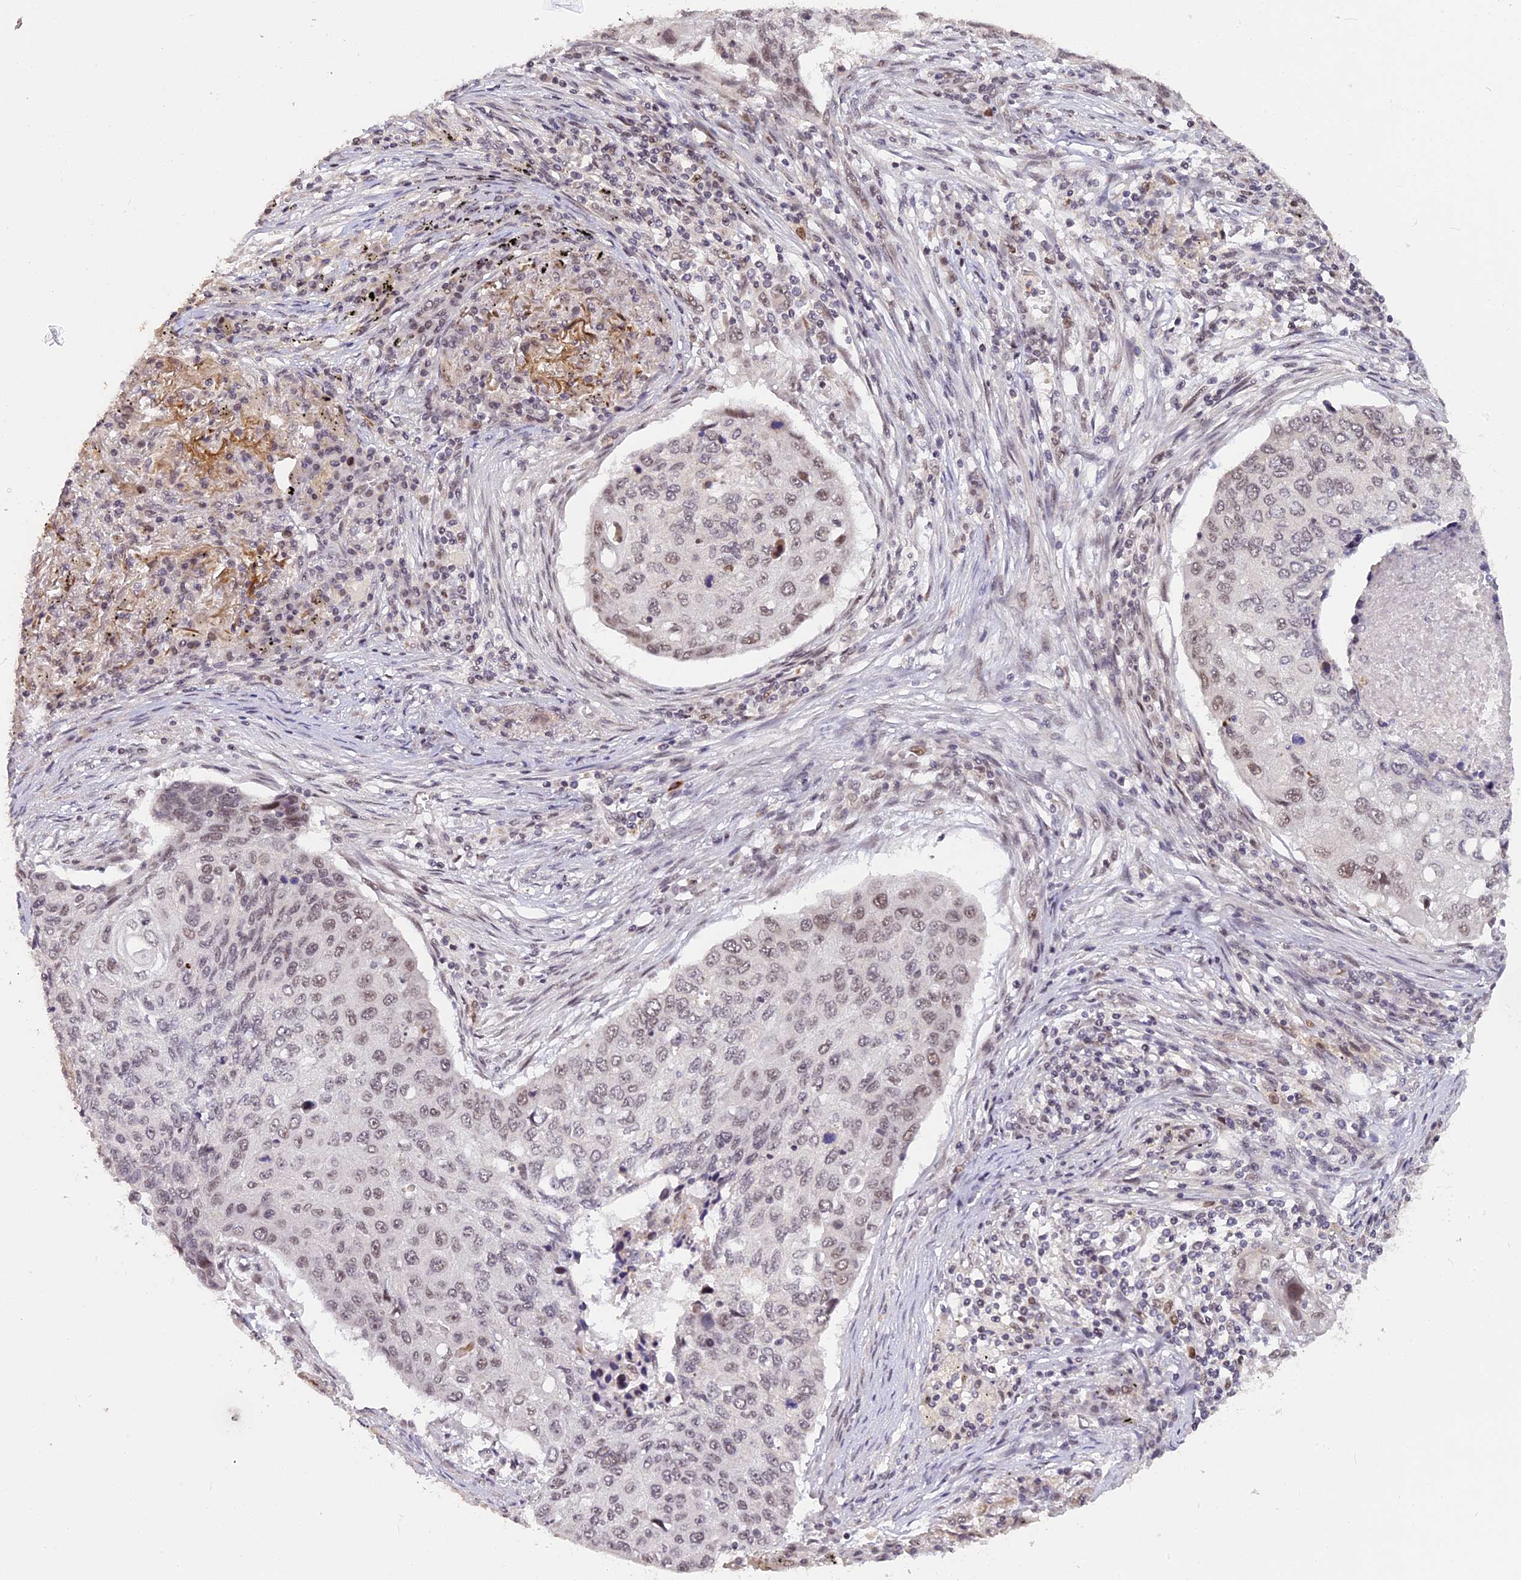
{"staining": {"intensity": "weak", "quantity": "<25%", "location": "nuclear"}, "tissue": "lung cancer", "cell_type": "Tumor cells", "image_type": "cancer", "snomed": [{"axis": "morphology", "description": "Squamous cell carcinoma, NOS"}, {"axis": "topography", "description": "Lung"}], "caption": "This is a photomicrograph of immunohistochemistry staining of lung squamous cell carcinoma, which shows no expression in tumor cells.", "gene": "POLR2C", "patient": {"sex": "female", "age": 63}}